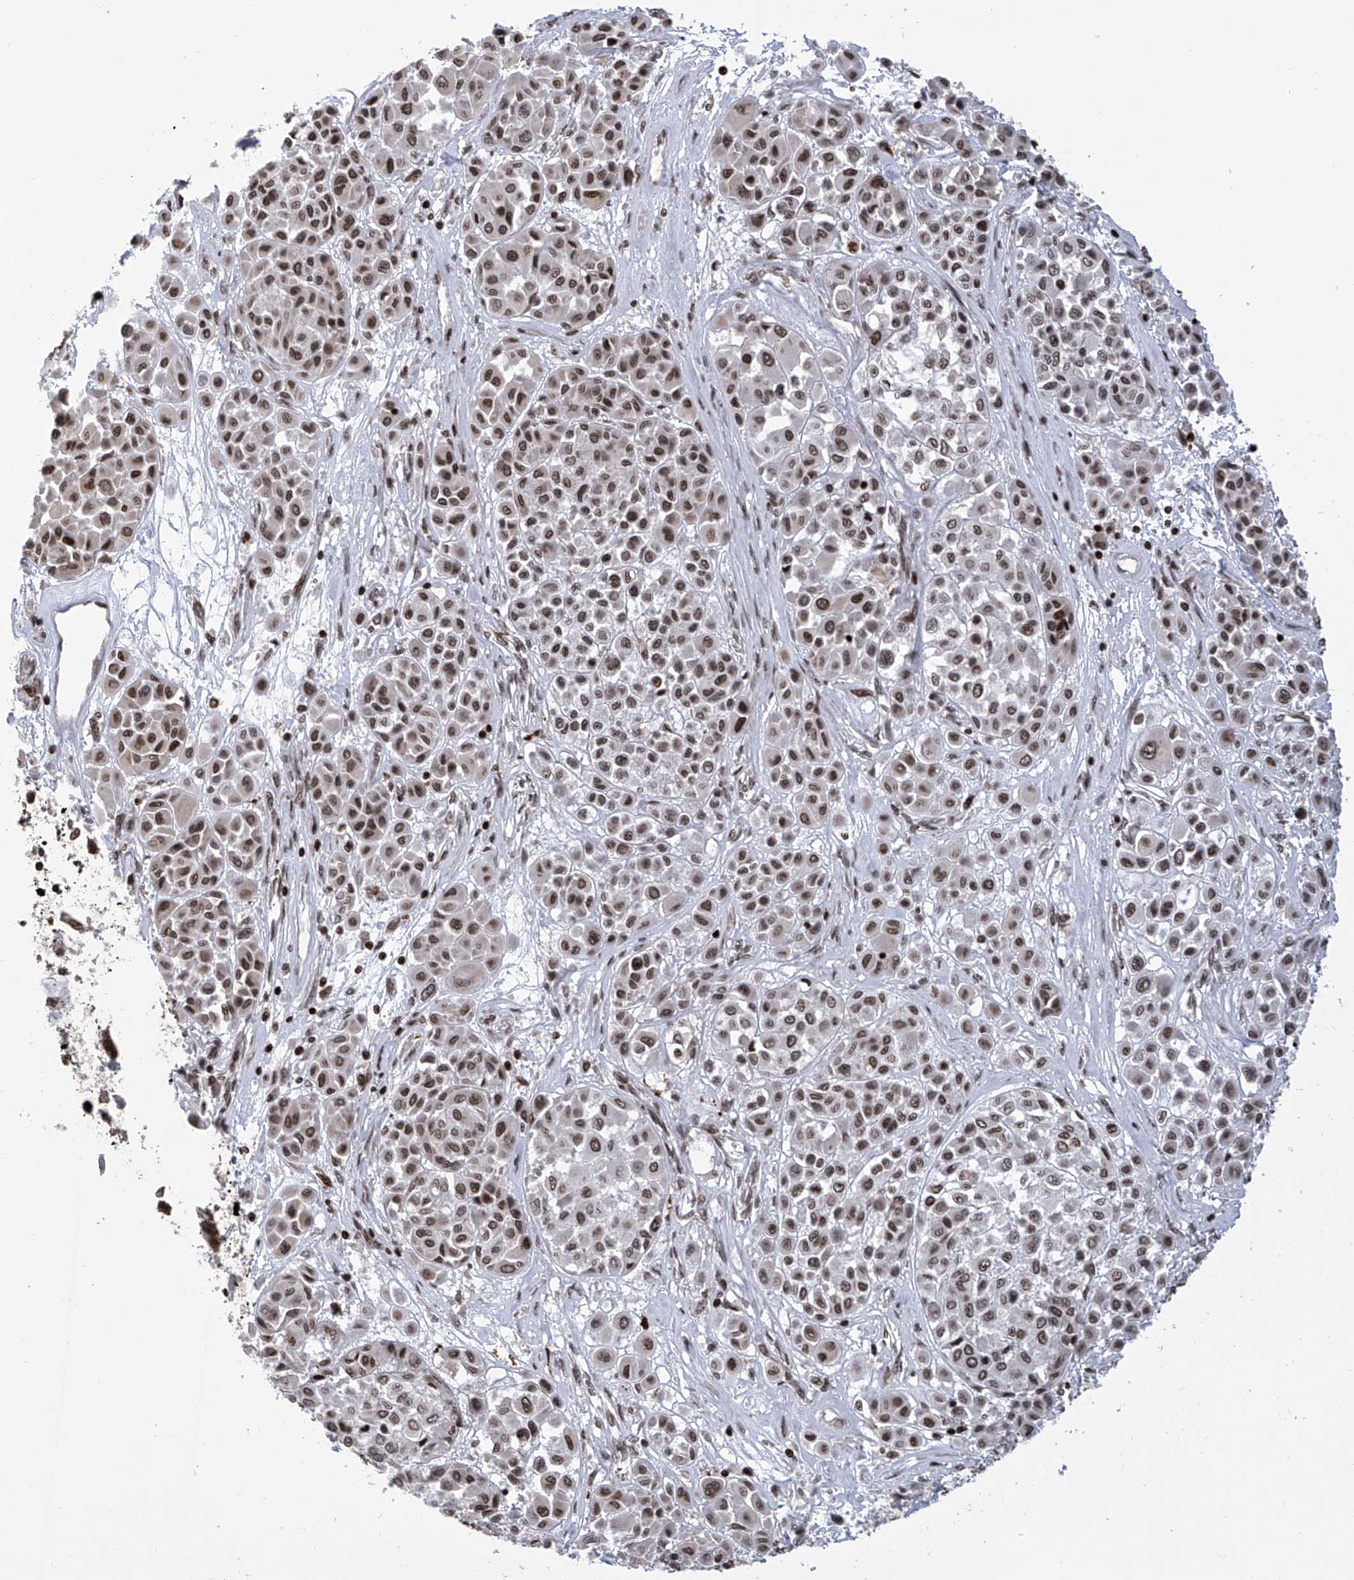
{"staining": {"intensity": "moderate", "quantity": ">75%", "location": "nuclear"}, "tissue": "melanoma", "cell_type": "Tumor cells", "image_type": "cancer", "snomed": [{"axis": "morphology", "description": "Malignant melanoma, Metastatic site"}, {"axis": "topography", "description": "Soft tissue"}], "caption": "Immunohistochemistry (IHC) (DAB (3,3'-diaminobenzidine)) staining of malignant melanoma (metastatic site) shows moderate nuclear protein positivity in about >75% of tumor cells.", "gene": "PAK1IP1", "patient": {"sex": "male", "age": 41}}